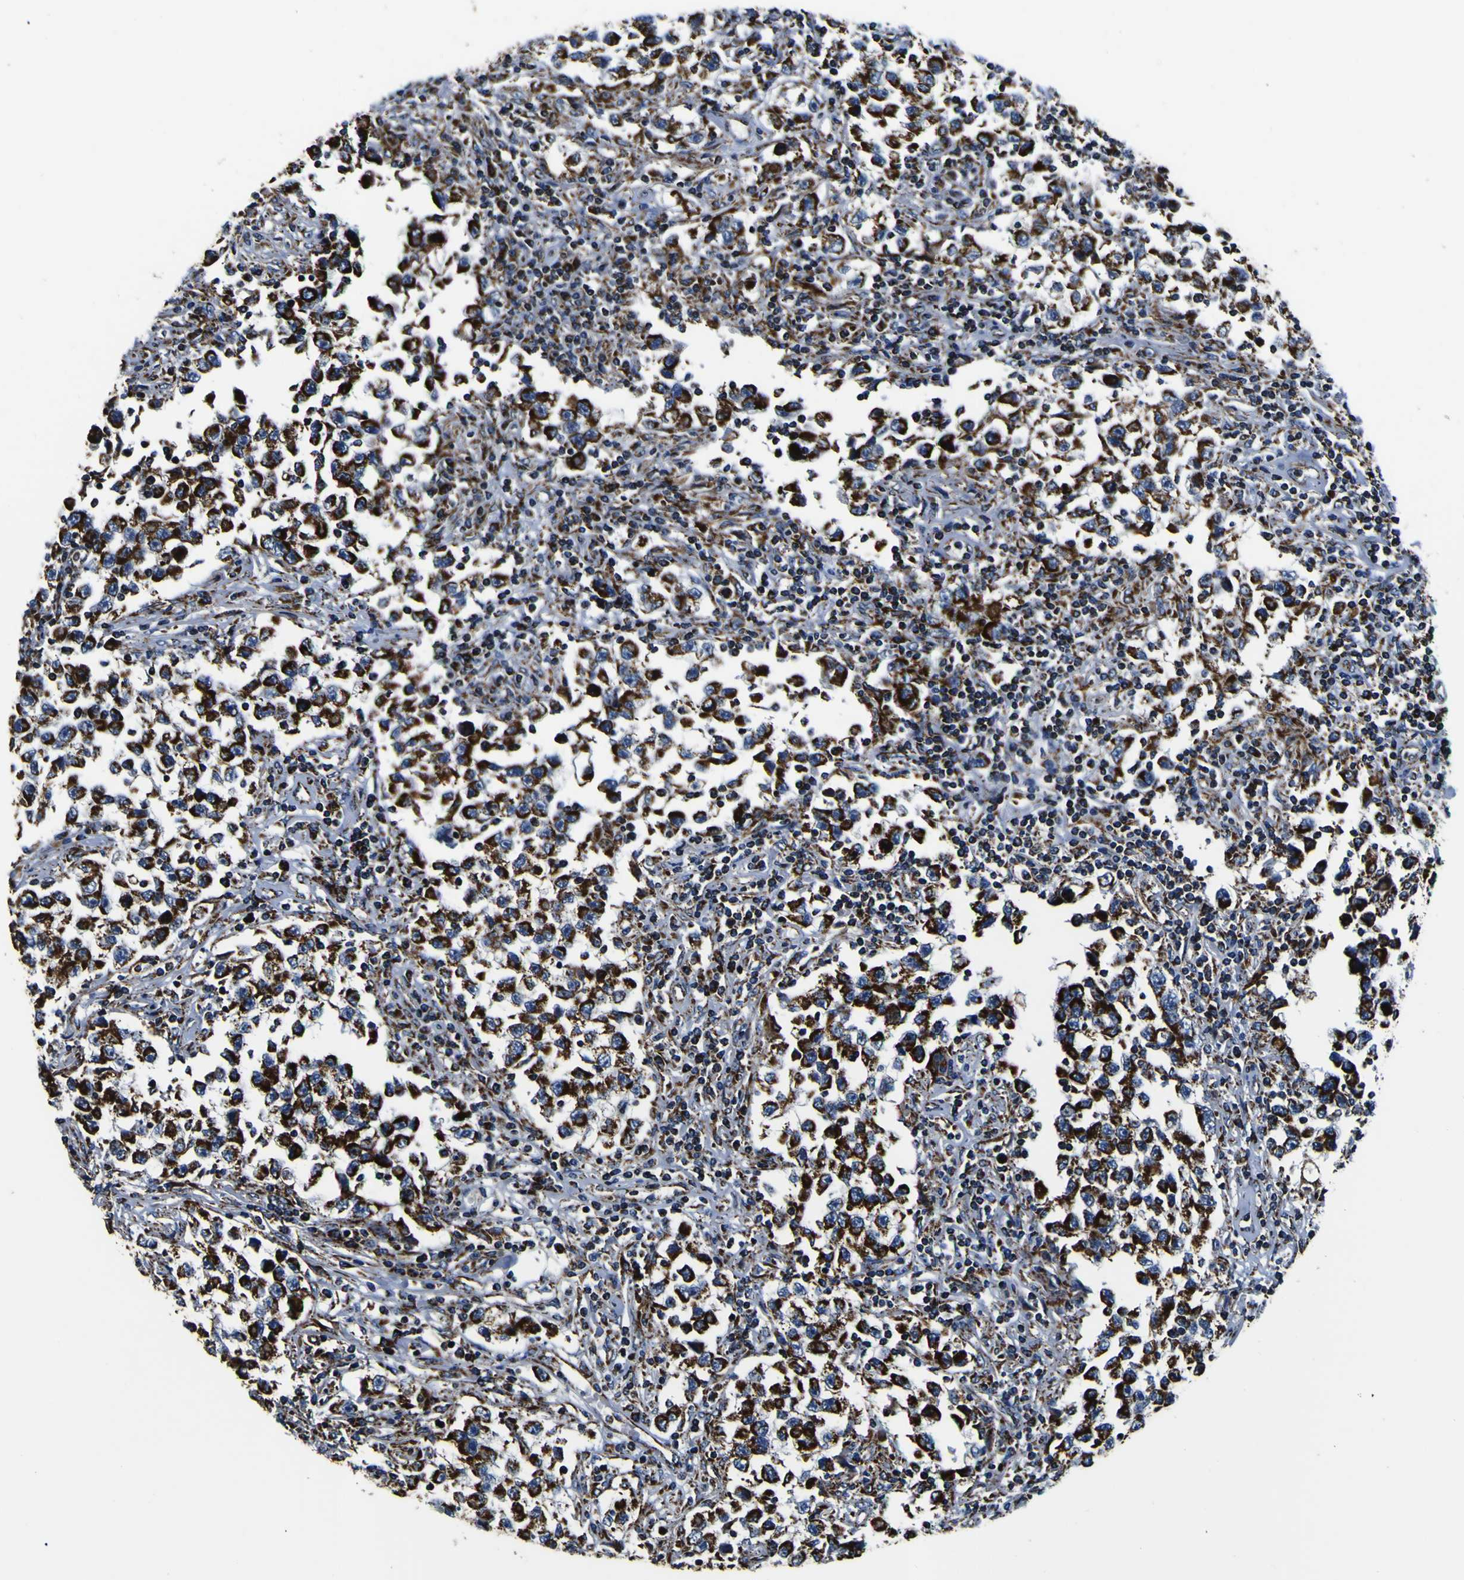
{"staining": {"intensity": "strong", "quantity": ">75%", "location": "cytoplasmic/membranous"}, "tissue": "testis cancer", "cell_type": "Tumor cells", "image_type": "cancer", "snomed": [{"axis": "morphology", "description": "Carcinoma, Embryonal, NOS"}, {"axis": "topography", "description": "Testis"}], "caption": "Tumor cells show high levels of strong cytoplasmic/membranous staining in about >75% of cells in human embryonal carcinoma (testis).", "gene": "PTRH2", "patient": {"sex": "male", "age": 21}}